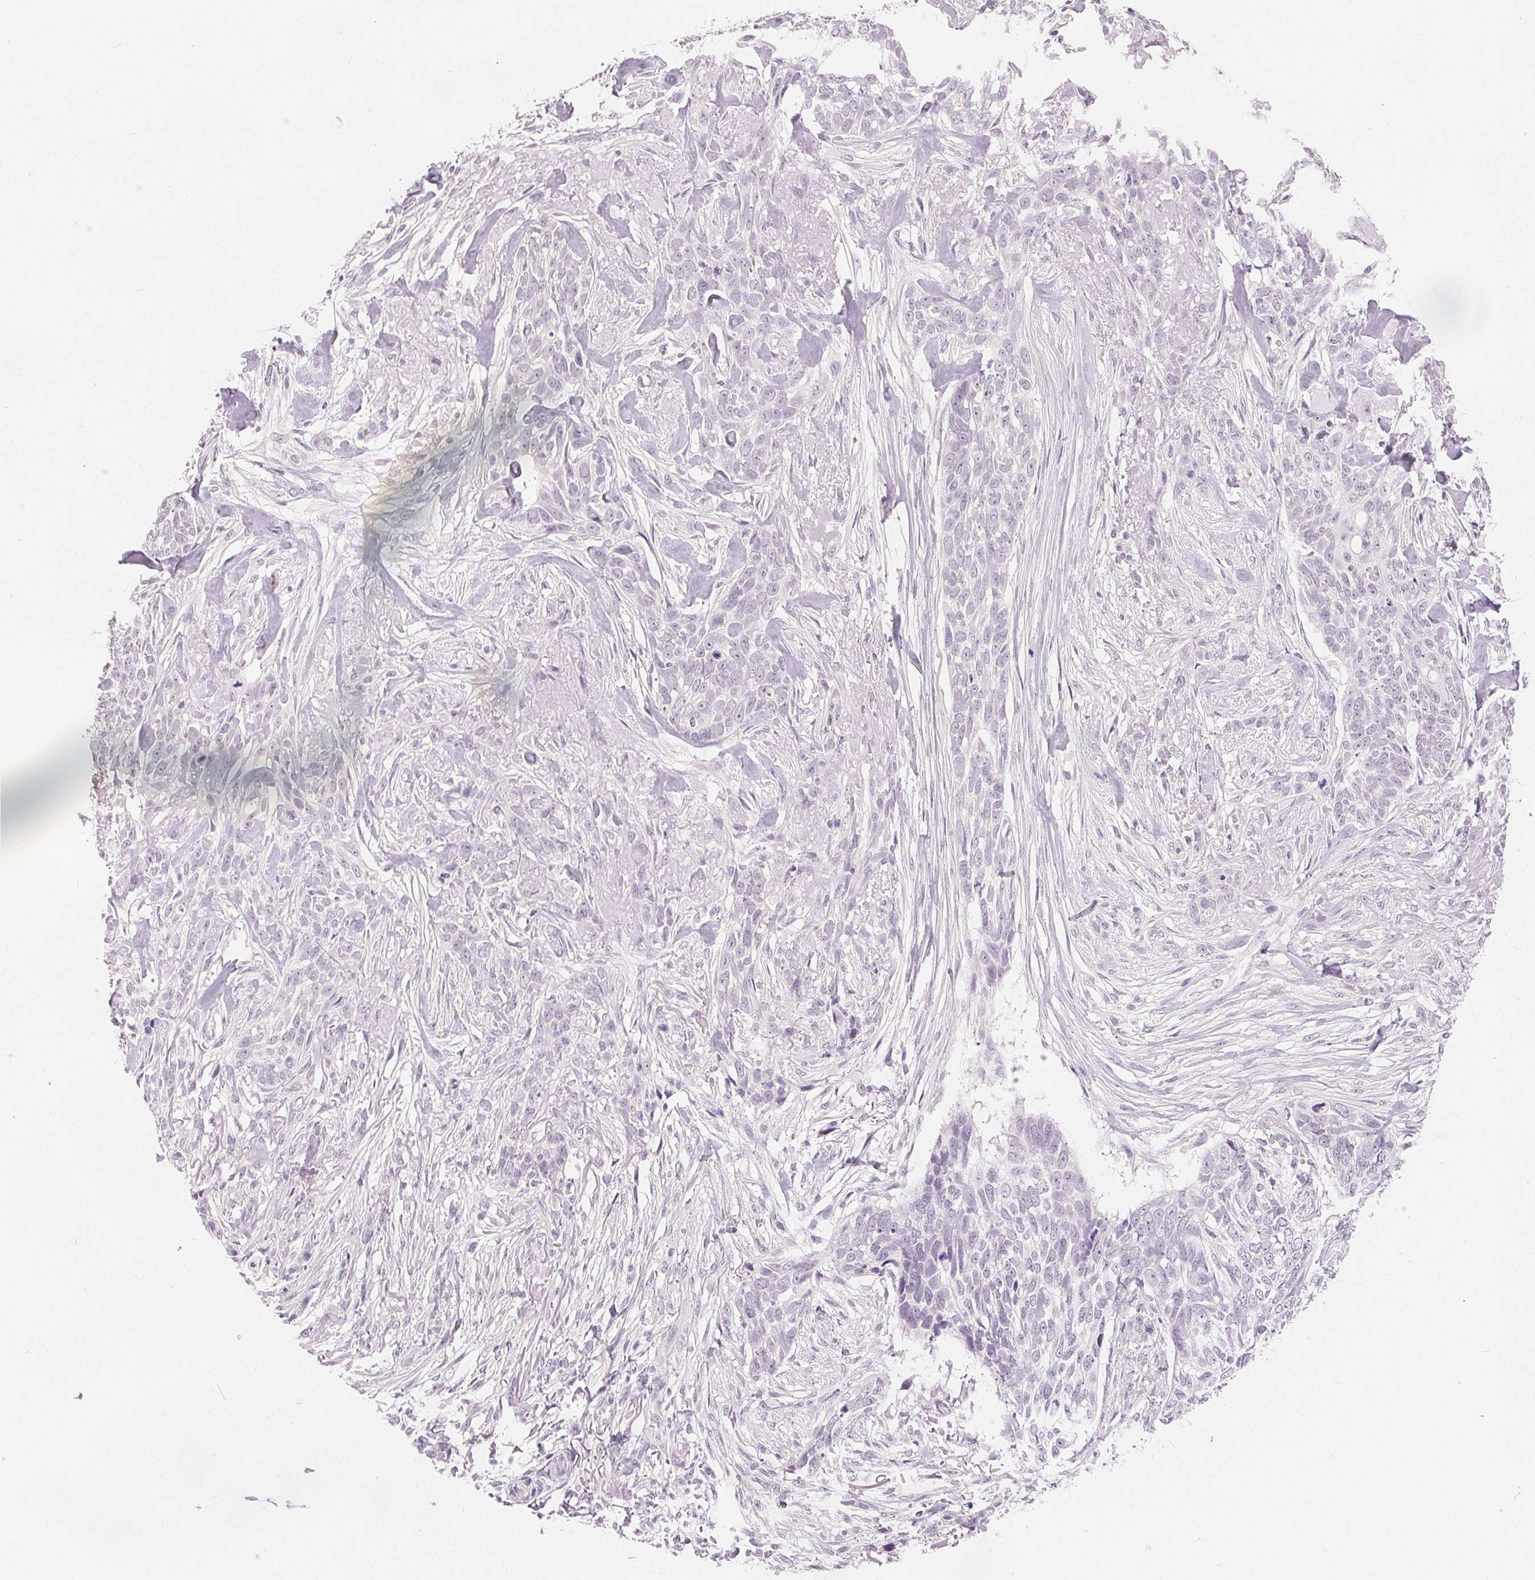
{"staining": {"intensity": "negative", "quantity": "none", "location": "none"}, "tissue": "skin cancer", "cell_type": "Tumor cells", "image_type": "cancer", "snomed": [{"axis": "morphology", "description": "Basal cell carcinoma"}, {"axis": "topography", "description": "Skin"}], "caption": "Tumor cells show no significant staining in basal cell carcinoma (skin). The staining is performed using DAB brown chromogen with nuclei counter-stained in using hematoxylin.", "gene": "CA12", "patient": {"sex": "male", "age": 74}}